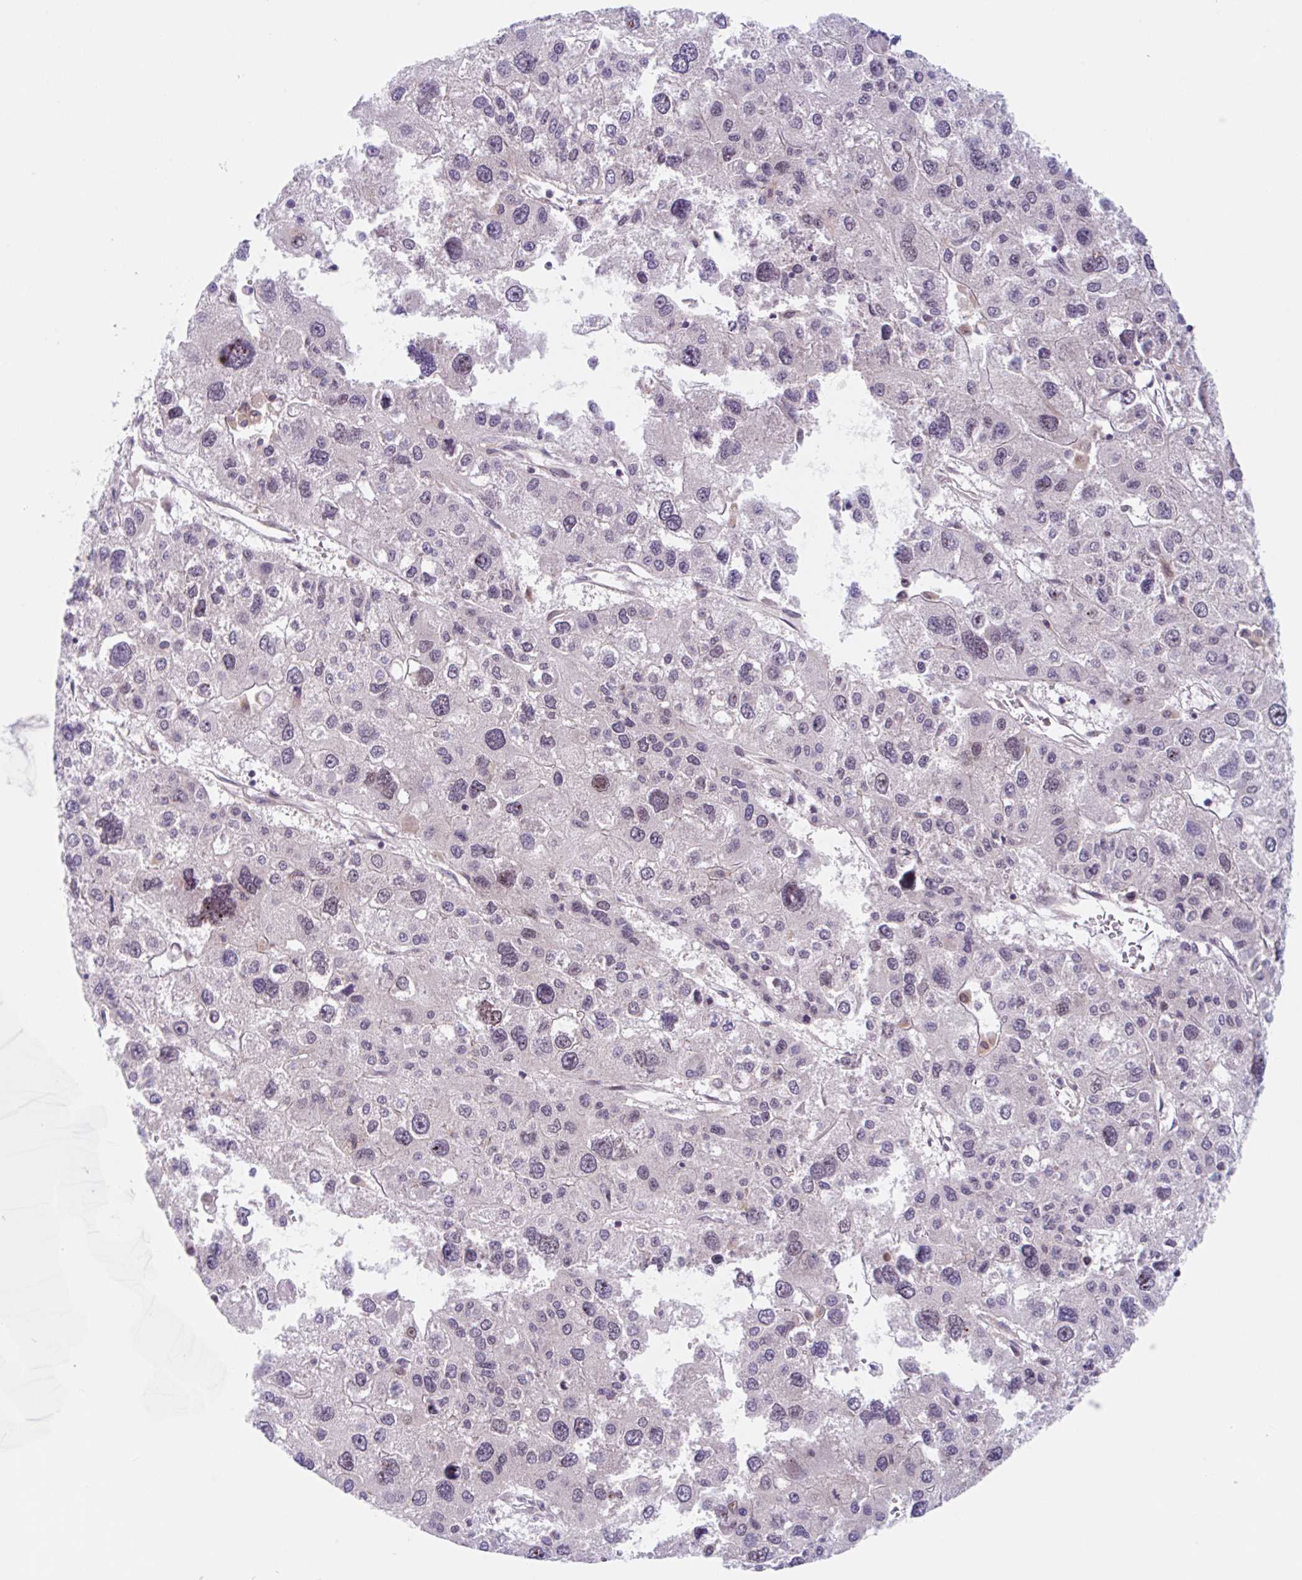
{"staining": {"intensity": "weak", "quantity": "25%-75%", "location": "nuclear"}, "tissue": "liver cancer", "cell_type": "Tumor cells", "image_type": "cancer", "snomed": [{"axis": "morphology", "description": "Carcinoma, Hepatocellular, NOS"}, {"axis": "topography", "description": "Liver"}], "caption": "Liver cancer (hepatocellular carcinoma) stained for a protein reveals weak nuclear positivity in tumor cells. Immunohistochemistry (ihc) stains the protein in brown and the nuclei are stained blue.", "gene": "TMEM86A", "patient": {"sex": "male", "age": 73}}